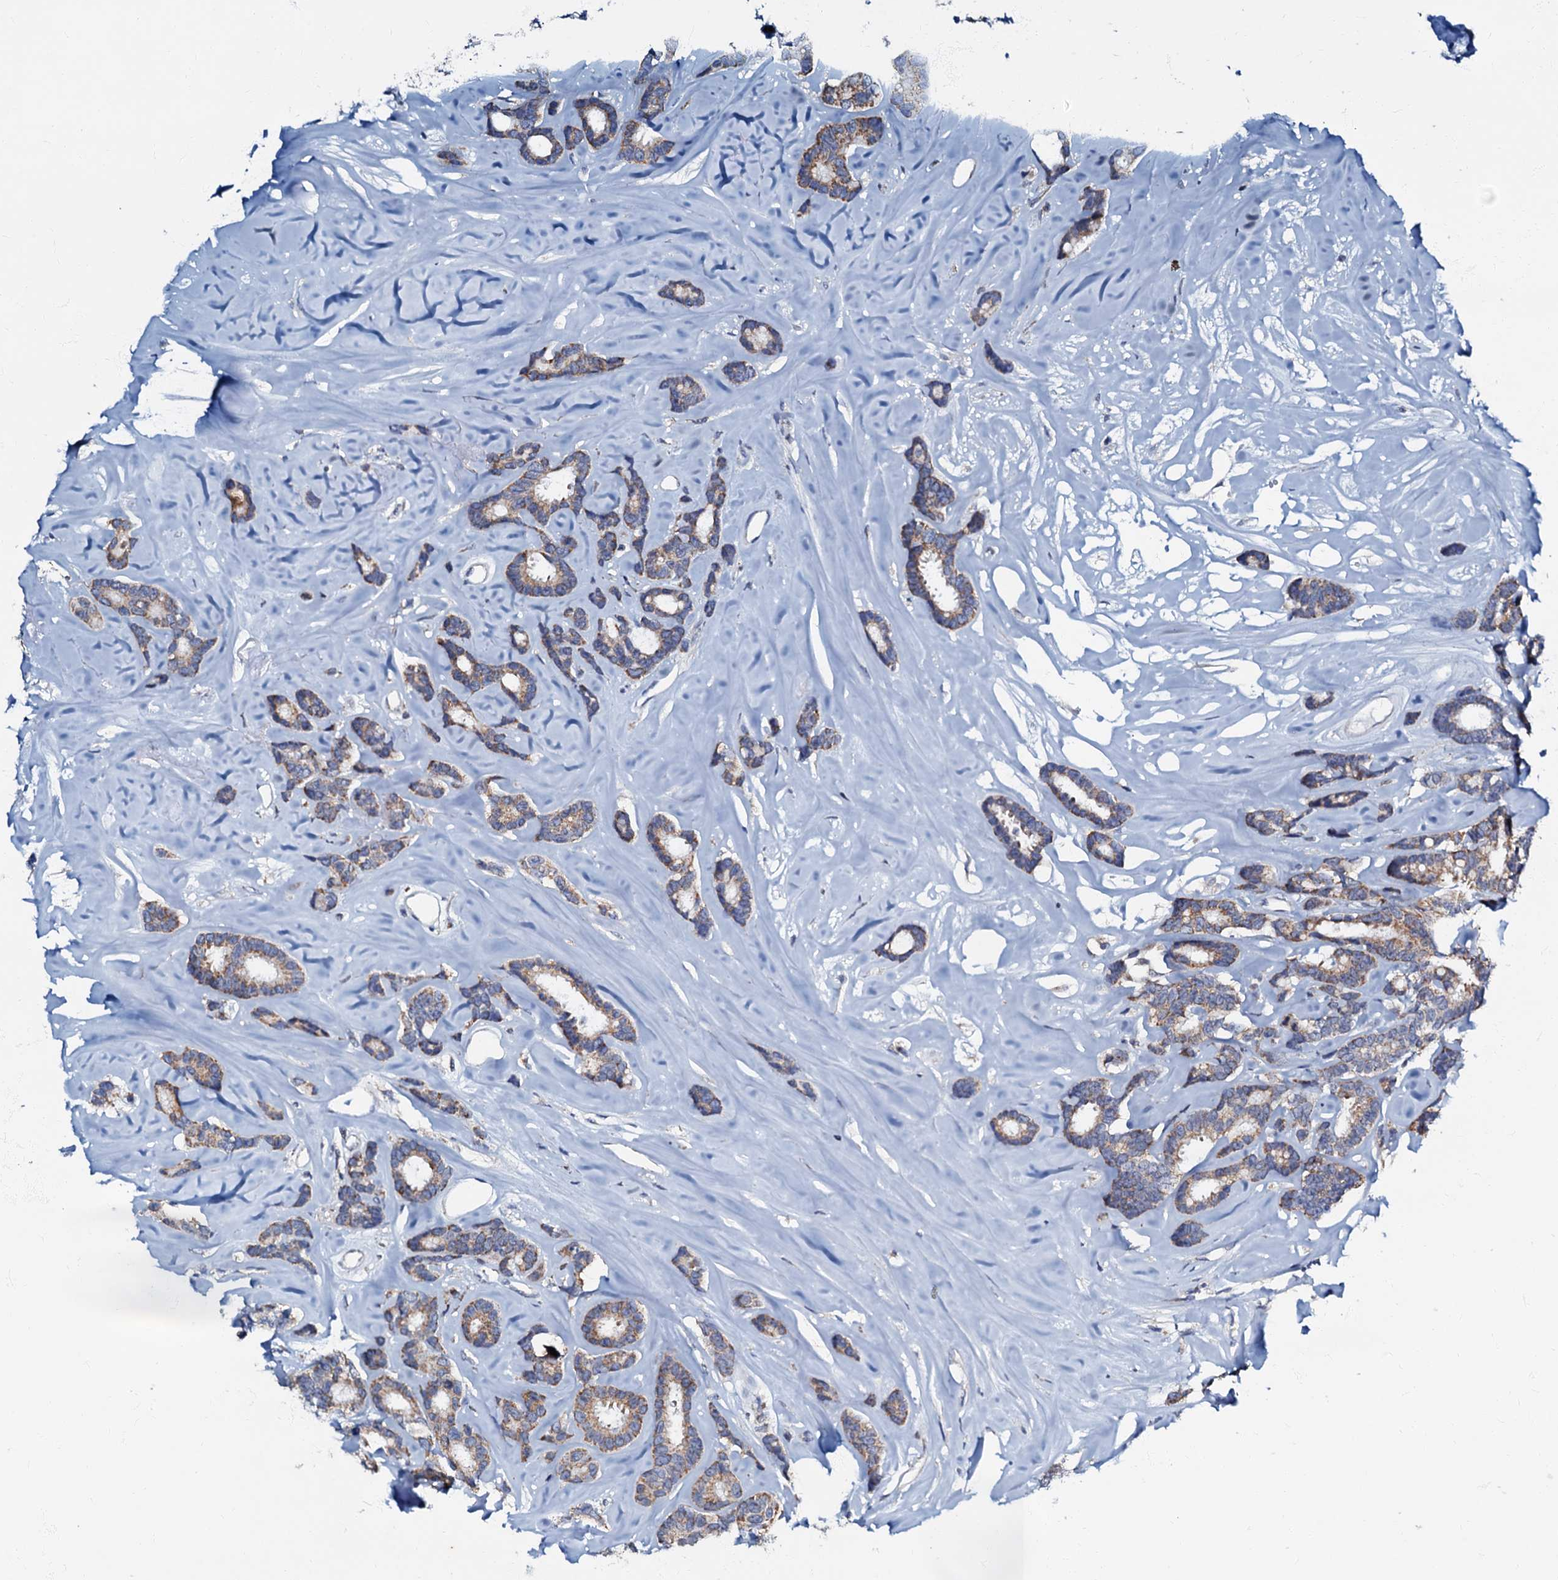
{"staining": {"intensity": "moderate", "quantity": ">75%", "location": "cytoplasmic/membranous"}, "tissue": "breast cancer", "cell_type": "Tumor cells", "image_type": "cancer", "snomed": [{"axis": "morphology", "description": "Duct carcinoma"}, {"axis": "topography", "description": "Breast"}], "caption": "The immunohistochemical stain highlights moderate cytoplasmic/membranous positivity in tumor cells of breast cancer tissue.", "gene": "MRPL51", "patient": {"sex": "female", "age": 87}}